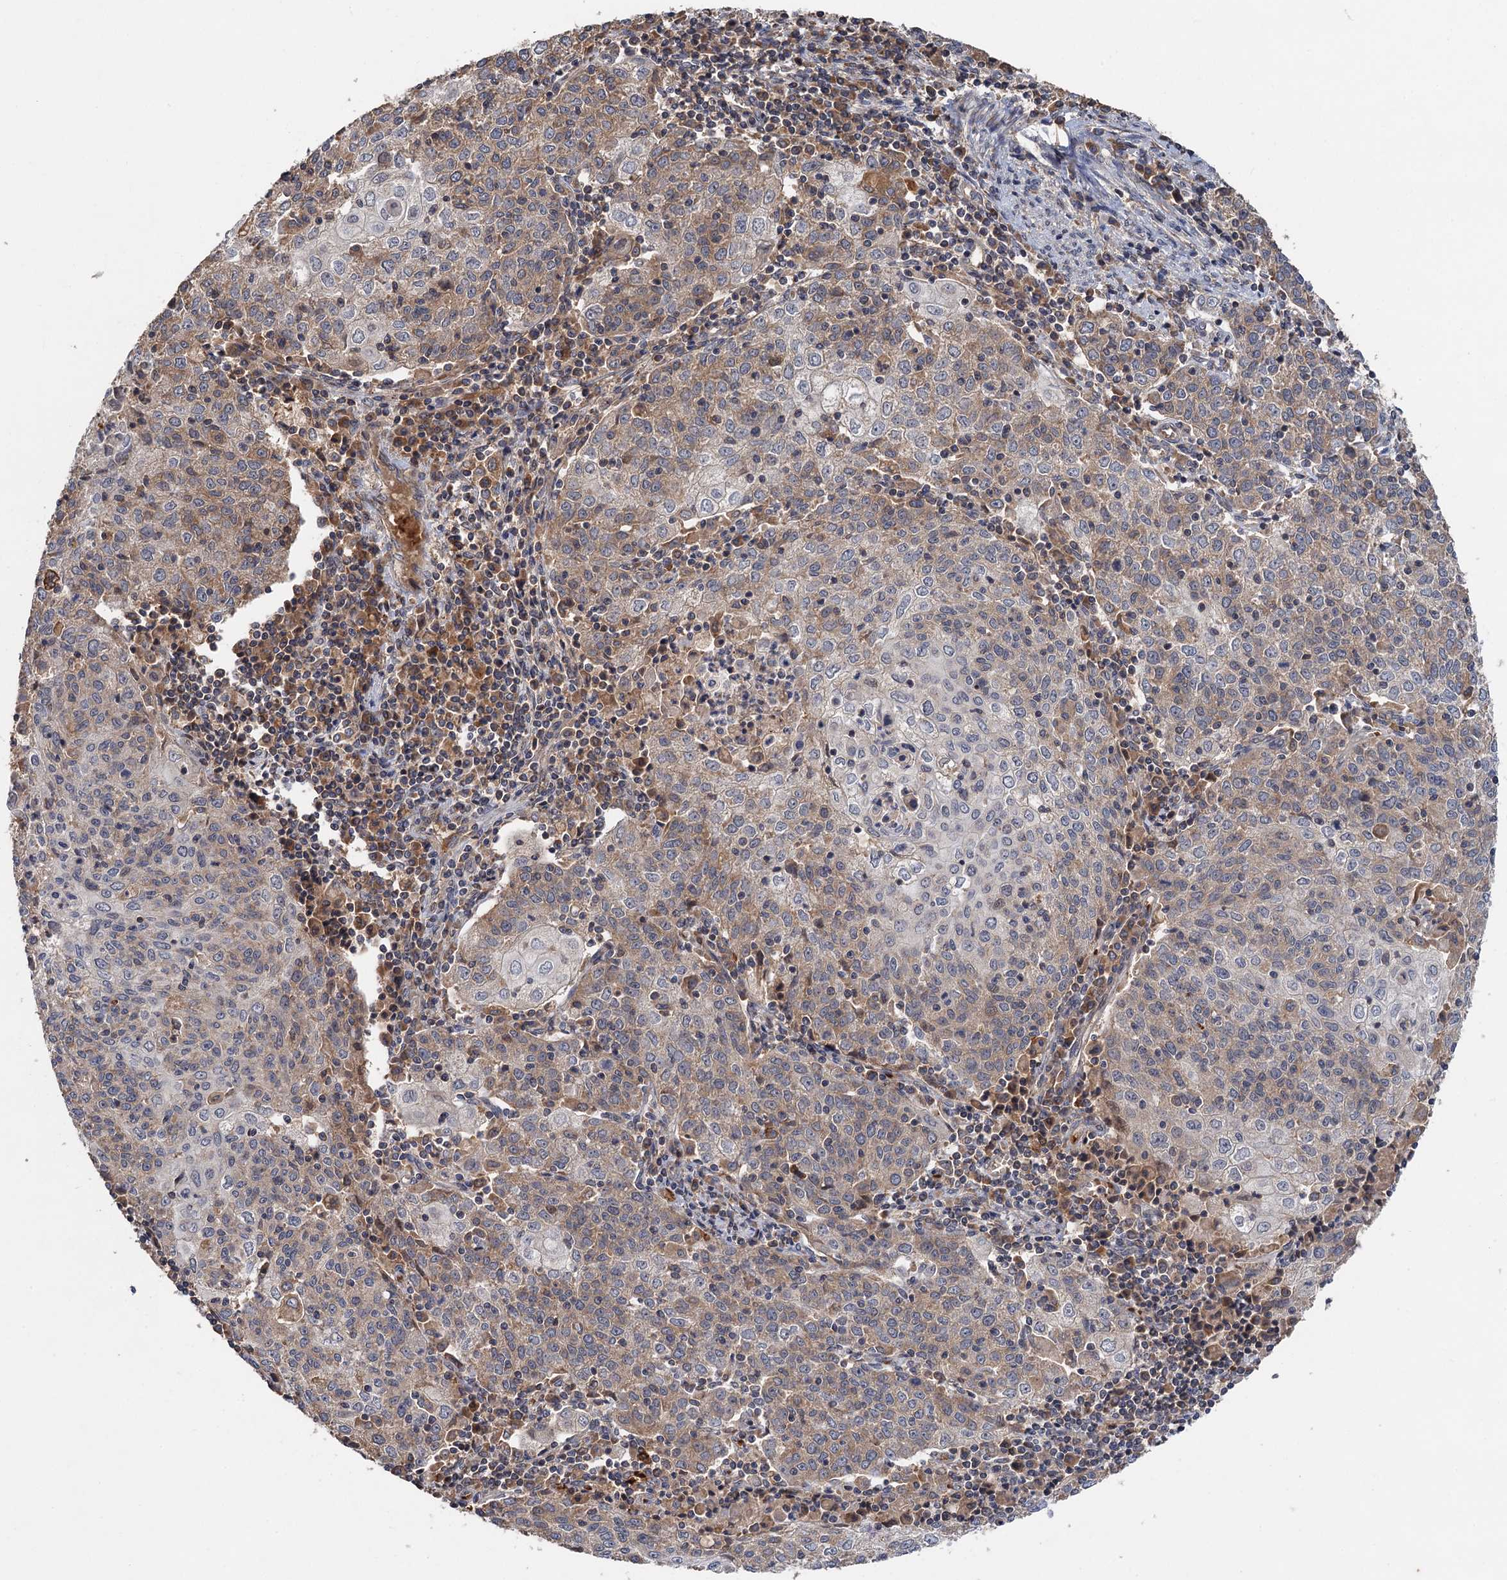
{"staining": {"intensity": "weak", "quantity": "25%-75%", "location": "cytoplasmic/membranous"}, "tissue": "cervical cancer", "cell_type": "Tumor cells", "image_type": "cancer", "snomed": [{"axis": "morphology", "description": "Squamous cell carcinoma, NOS"}, {"axis": "topography", "description": "Cervix"}], "caption": "Immunohistochemistry (IHC) of squamous cell carcinoma (cervical) demonstrates low levels of weak cytoplasmic/membranous expression in about 25%-75% of tumor cells. (DAB = brown stain, brightfield microscopy at high magnification).", "gene": "SNX32", "patient": {"sex": "female", "age": 48}}